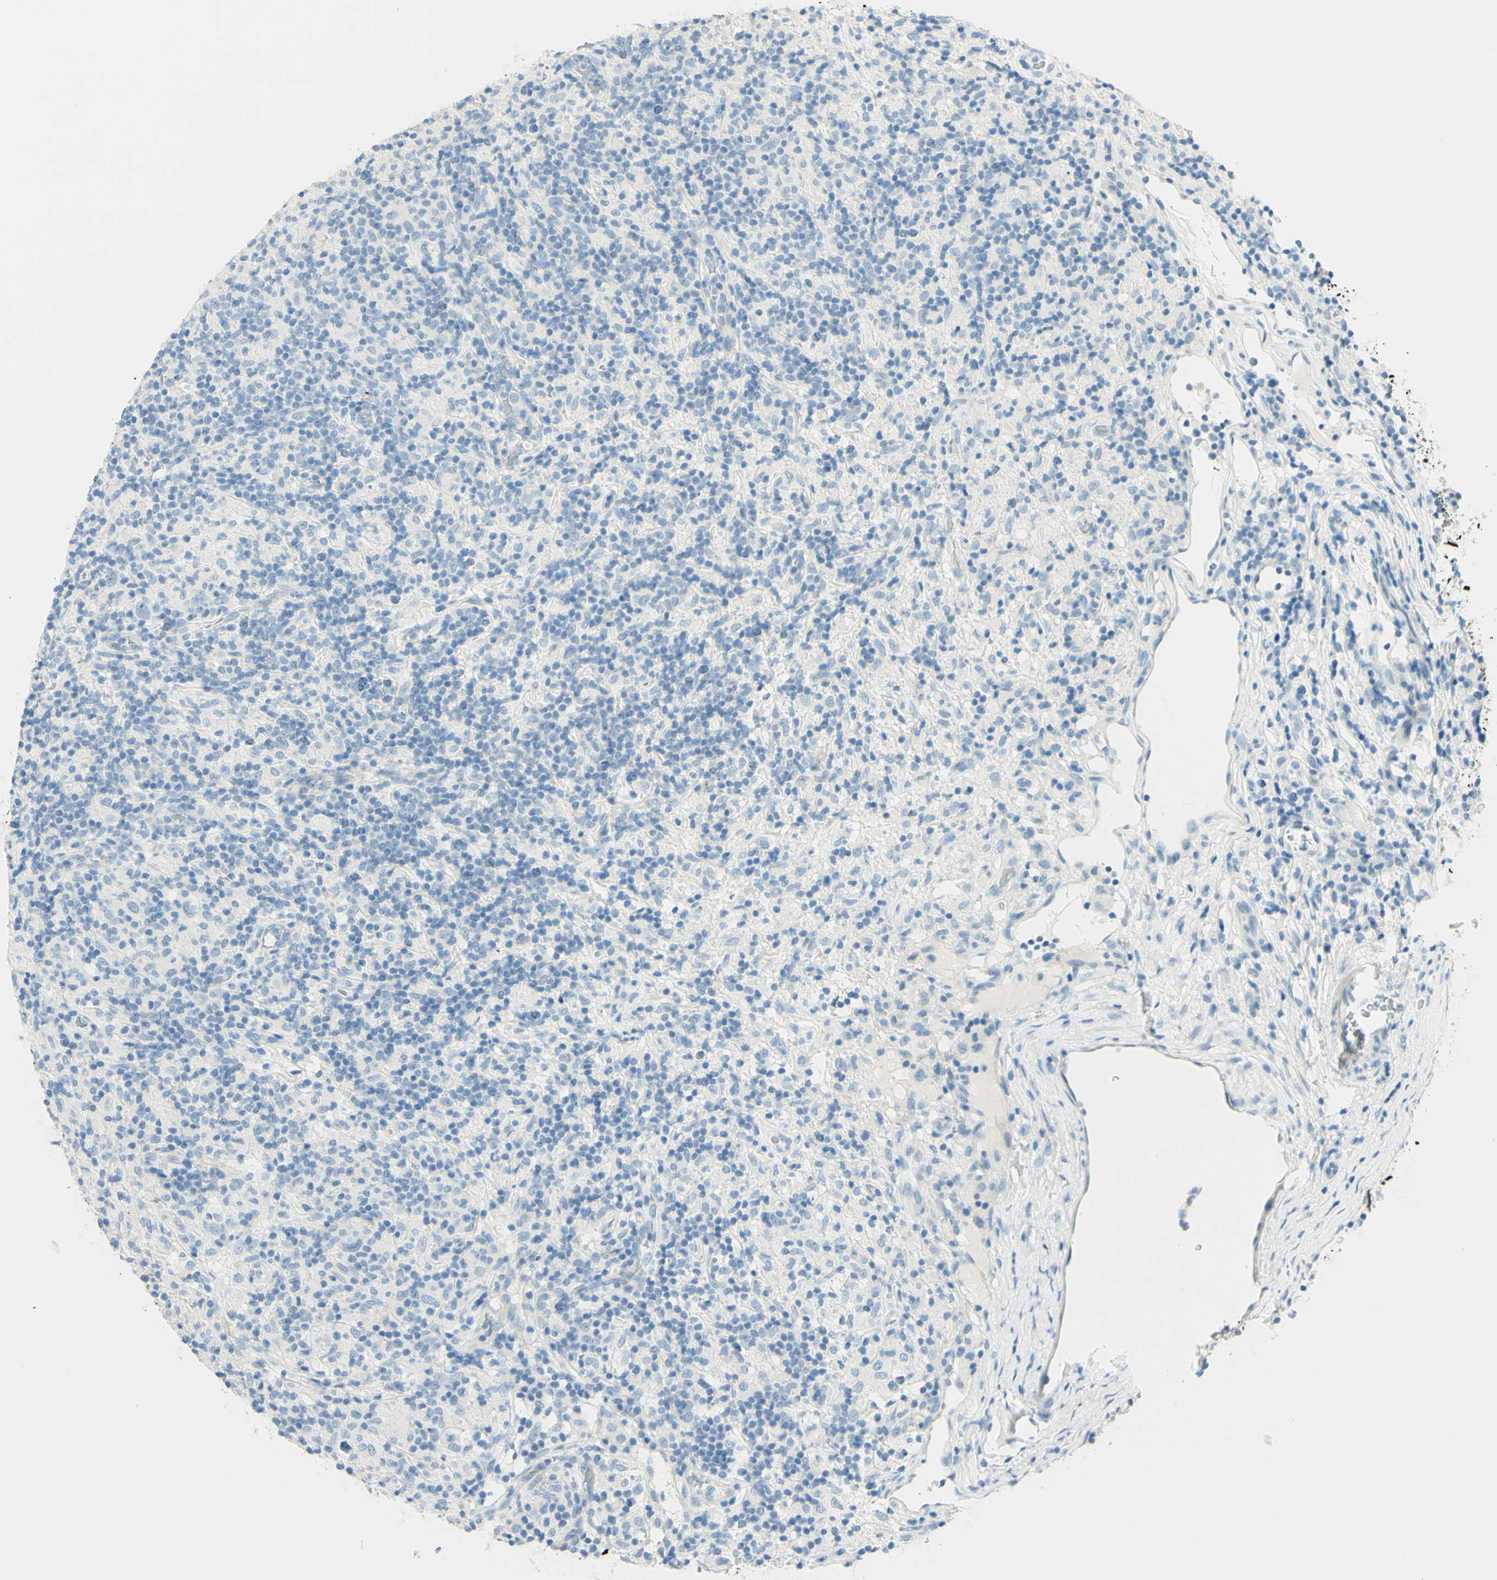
{"staining": {"intensity": "negative", "quantity": "none", "location": "none"}, "tissue": "lymphoma", "cell_type": "Tumor cells", "image_type": "cancer", "snomed": [{"axis": "morphology", "description": "Hodgkin's disease, NOS"}, {"axis": "topography", "description": "Lymph node"}], "caption": "An image of human lymphoma is negative for staining in tumor cells. (DAB (3,3'-diaminobenzidine) immunohistochemistry (IHC) visualized using brightfield microscopy, high magnification).", "gene": "TMEM132D", "patient": {"sex": "male", "age": 70}}